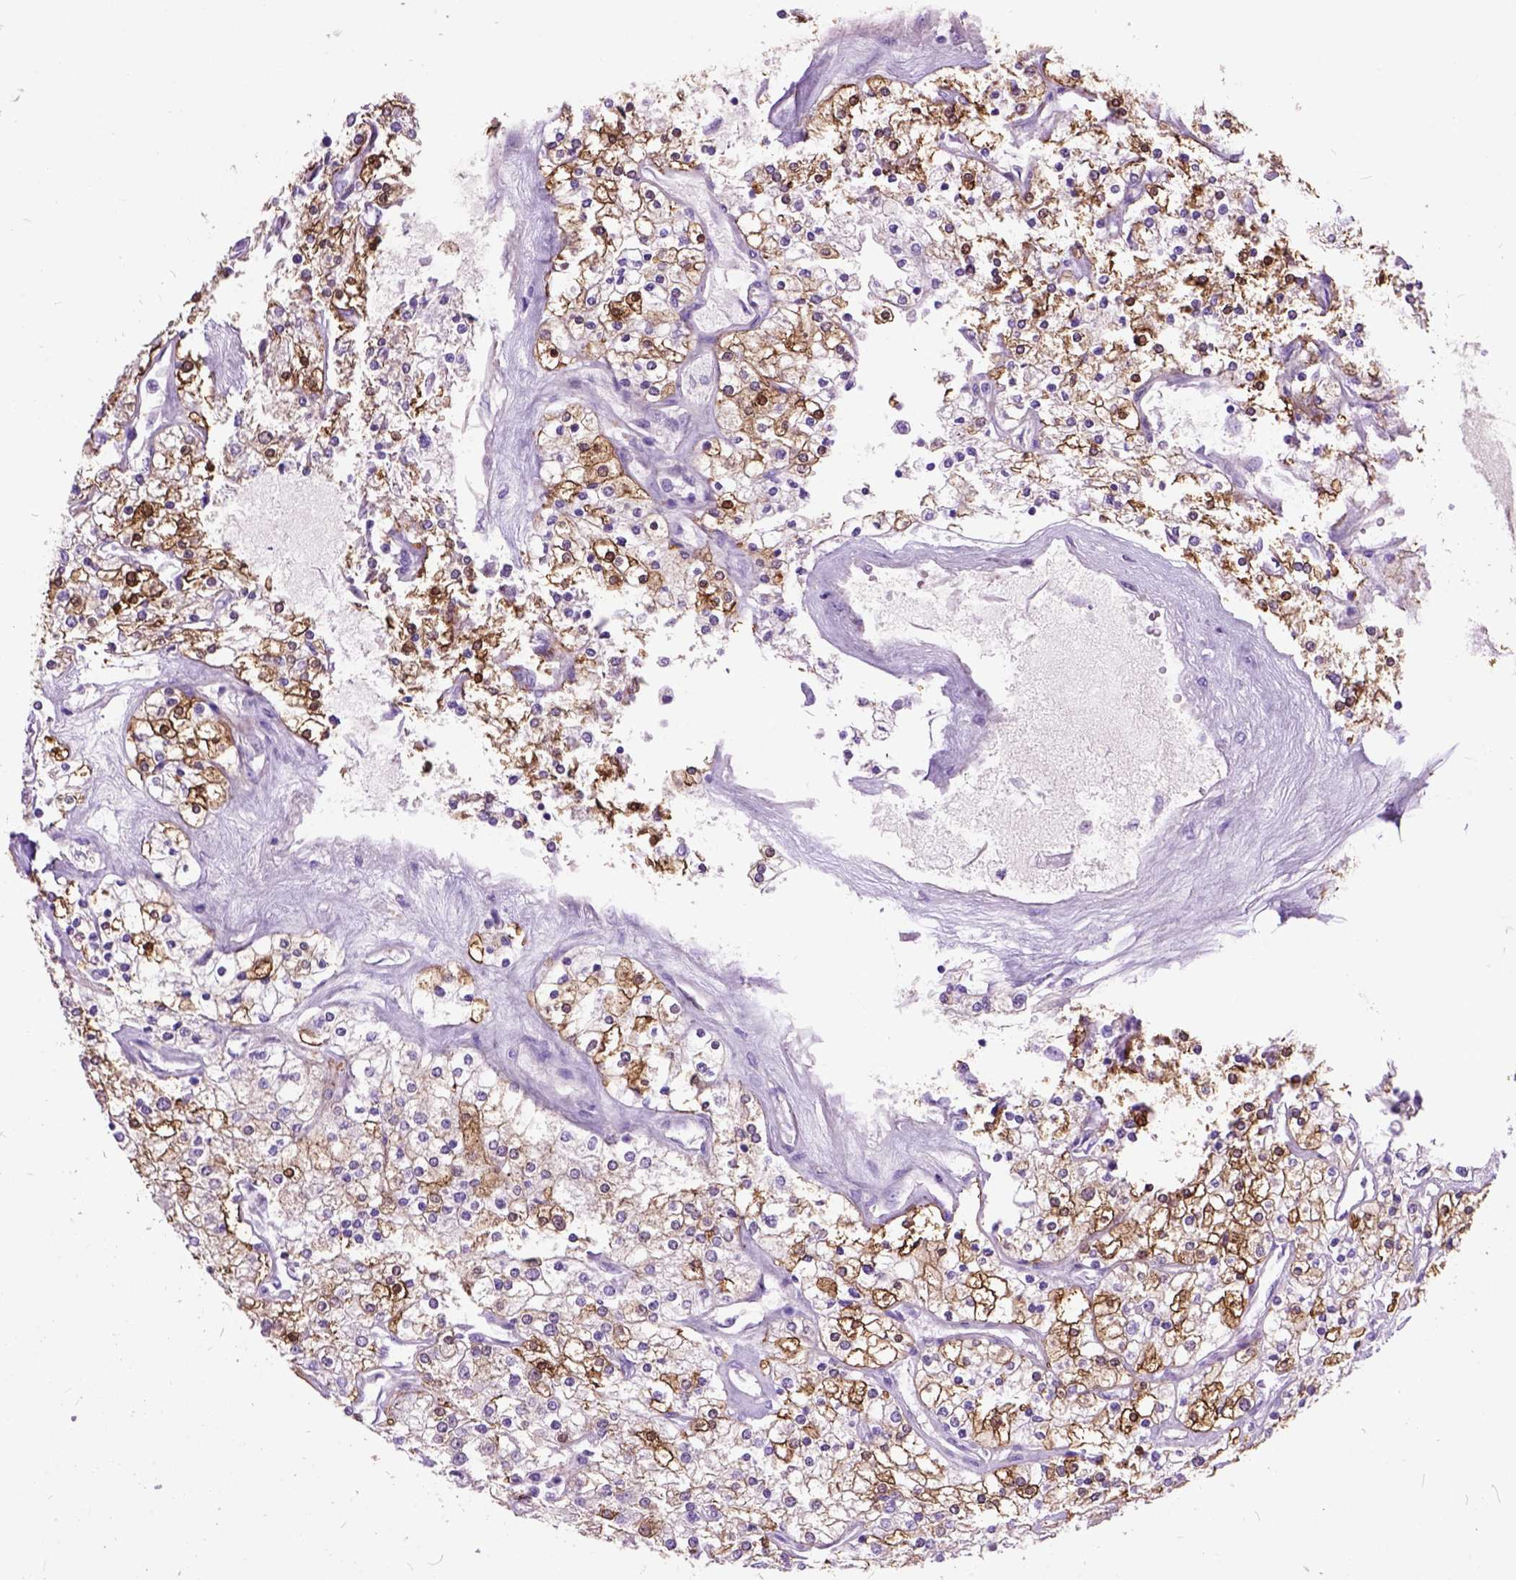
{"staining": {"intensity": "strong", "quantity": ">75%", "location": "cytoplasmic/membranous"}, "tissue": "renal cancer", "cell_type": "Tumor cells", "image_type": "cancer", "snomed": [{"axis": "morphology", "description": "Adenocarcinoma, NOS"}, {"axis": "topography", "description": "Kidney"}], "caption": "Tumor cells demonstrate high levels of strong cytoplasmic/membranous staining in about >75% of cells in renal cancer (adenocarcinoma).", "gene": "MAPT", "patient": {"sex": "male", "age": 80}}